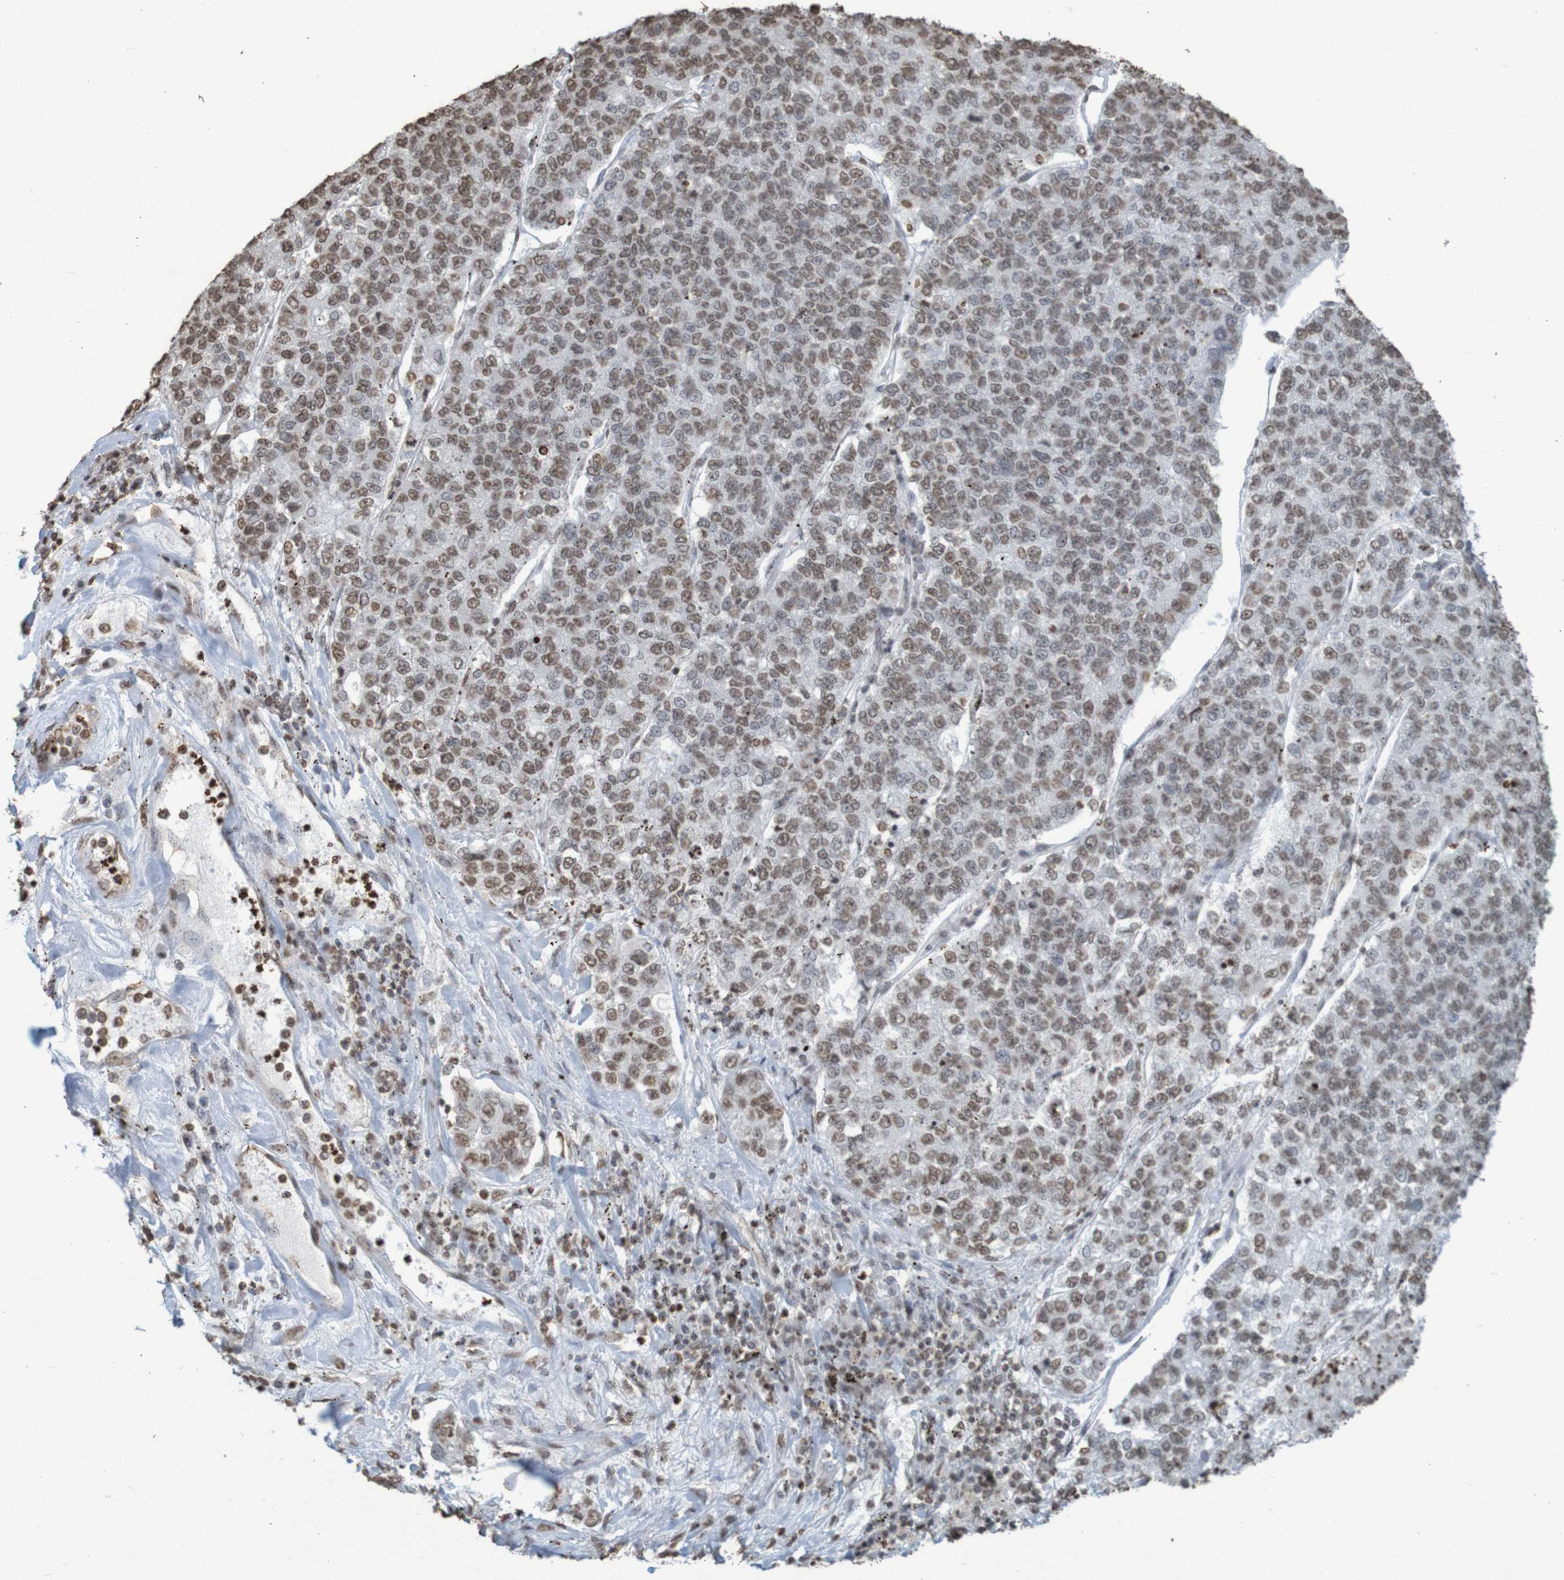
{"staining": {"intensity": "weak", "quantity": ">75%", "location": "nuclear"}, "tissue": "lung cancer", "cell_type": "Tumor cells", "image_type": "cancer", "snomed": [{"axis": "morphology", "description": "Adenocarcinoma, NOS"}, {"axis": "topography", "description": "Lung"}], "caption": "Immunohistochemistry of human lung adenocarcinoma displays low levels of weak nuclear staining in approximately >75% of tumor cells. (Brightfield microscopy of DAB IHC at high magnification).", "gene": "GFI1", "patient": {"sex": "male", "age": 49}}